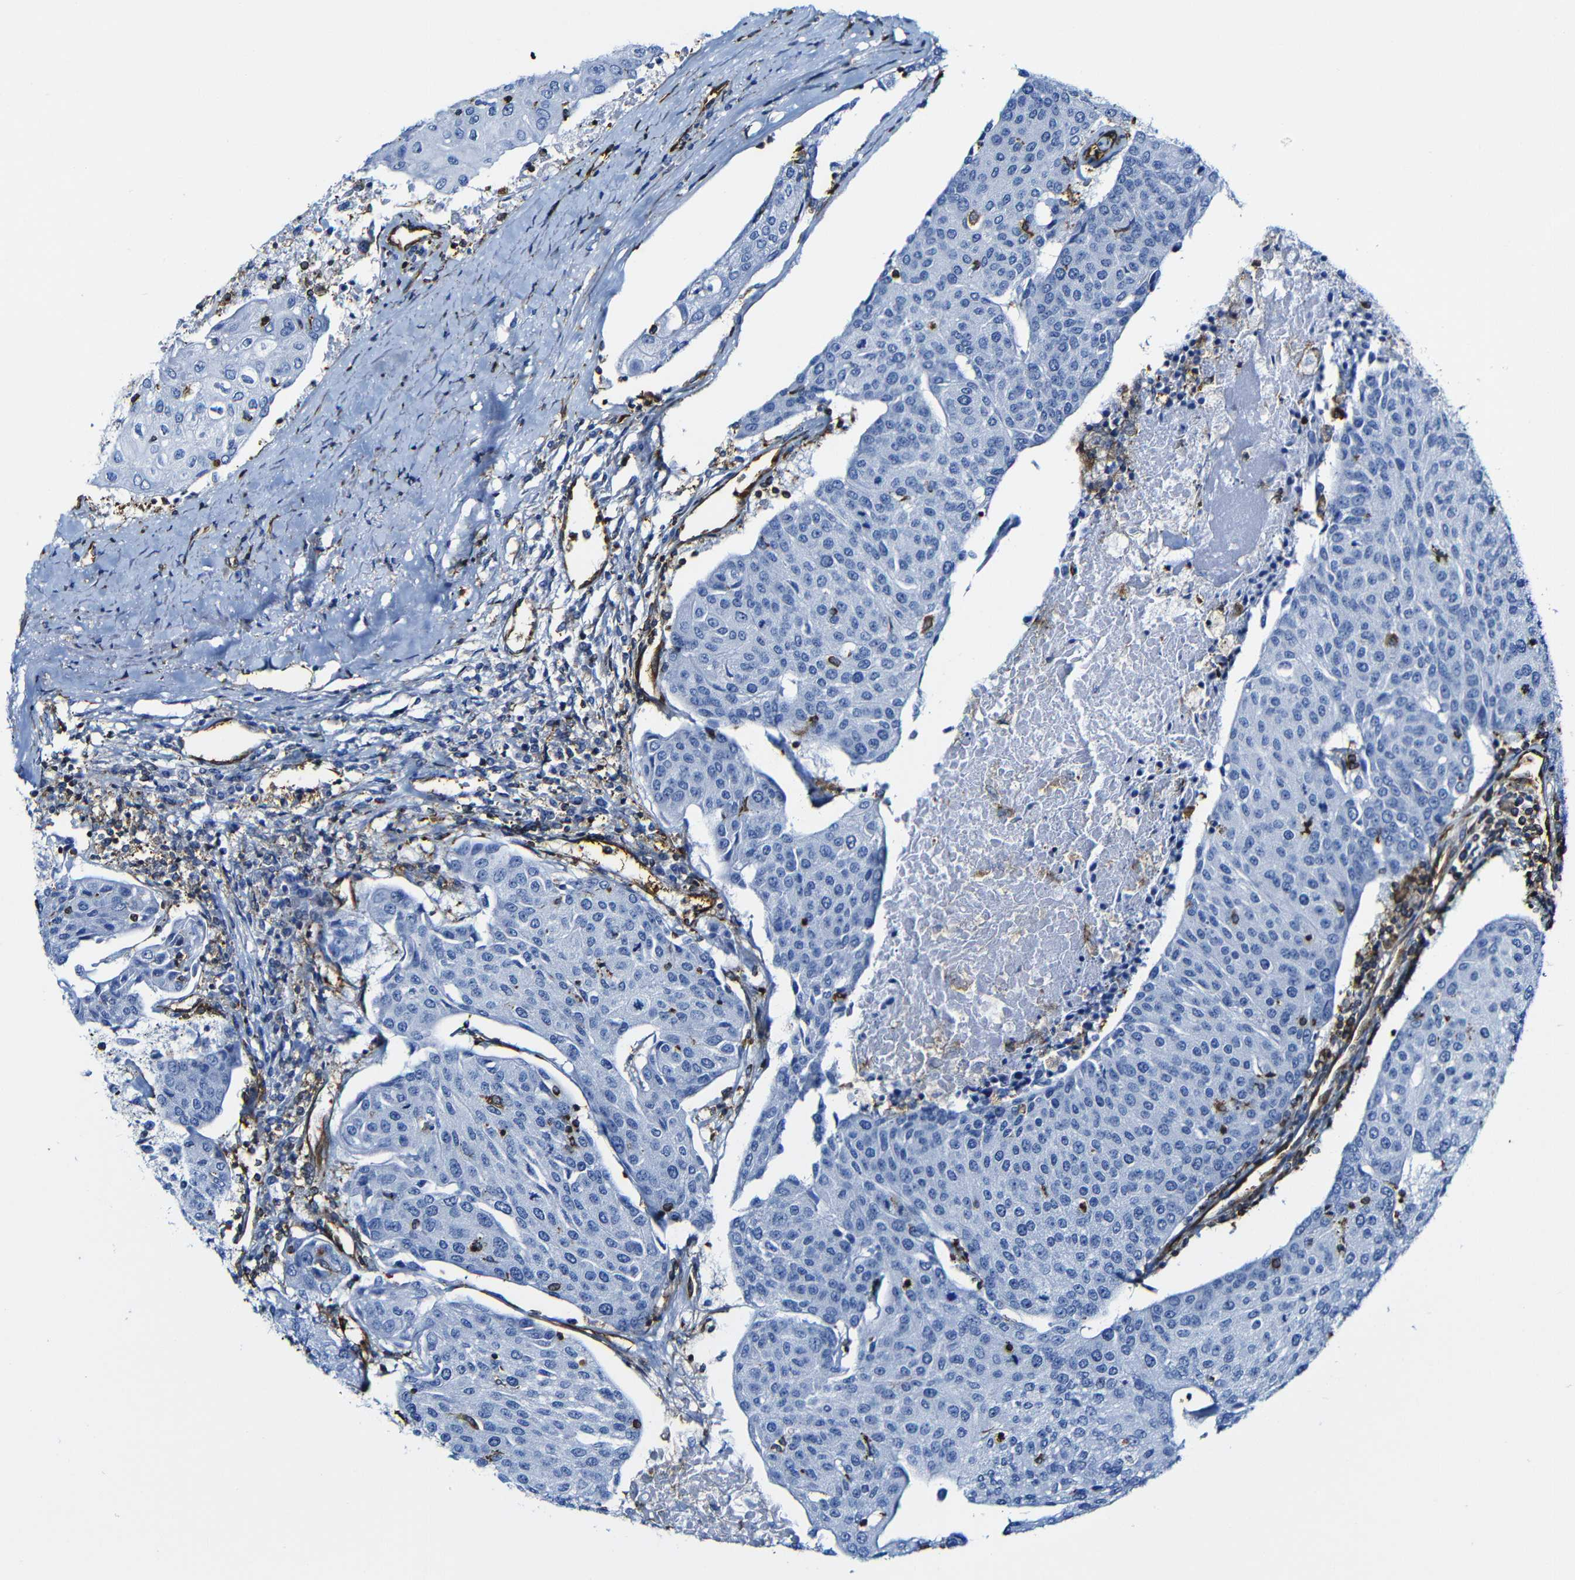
{"staining": {"intensity": "negative", "quantity": "none", "location": "none"}, "tissue": "urothelial cancer", "cell_type": "Tumor cells", "image_type": "cancer", "snomed": [{"axis": "morphology", "description": "Urothelial carcinoma, High grade"}, {"axis": "topography", "description": "Urinary bladder"}], "caption": "IHC of urothelial cancer exhibits no positivity in tumor cells.", "gene": "MSN", "patient": {"sex": "female", "age": 85}}